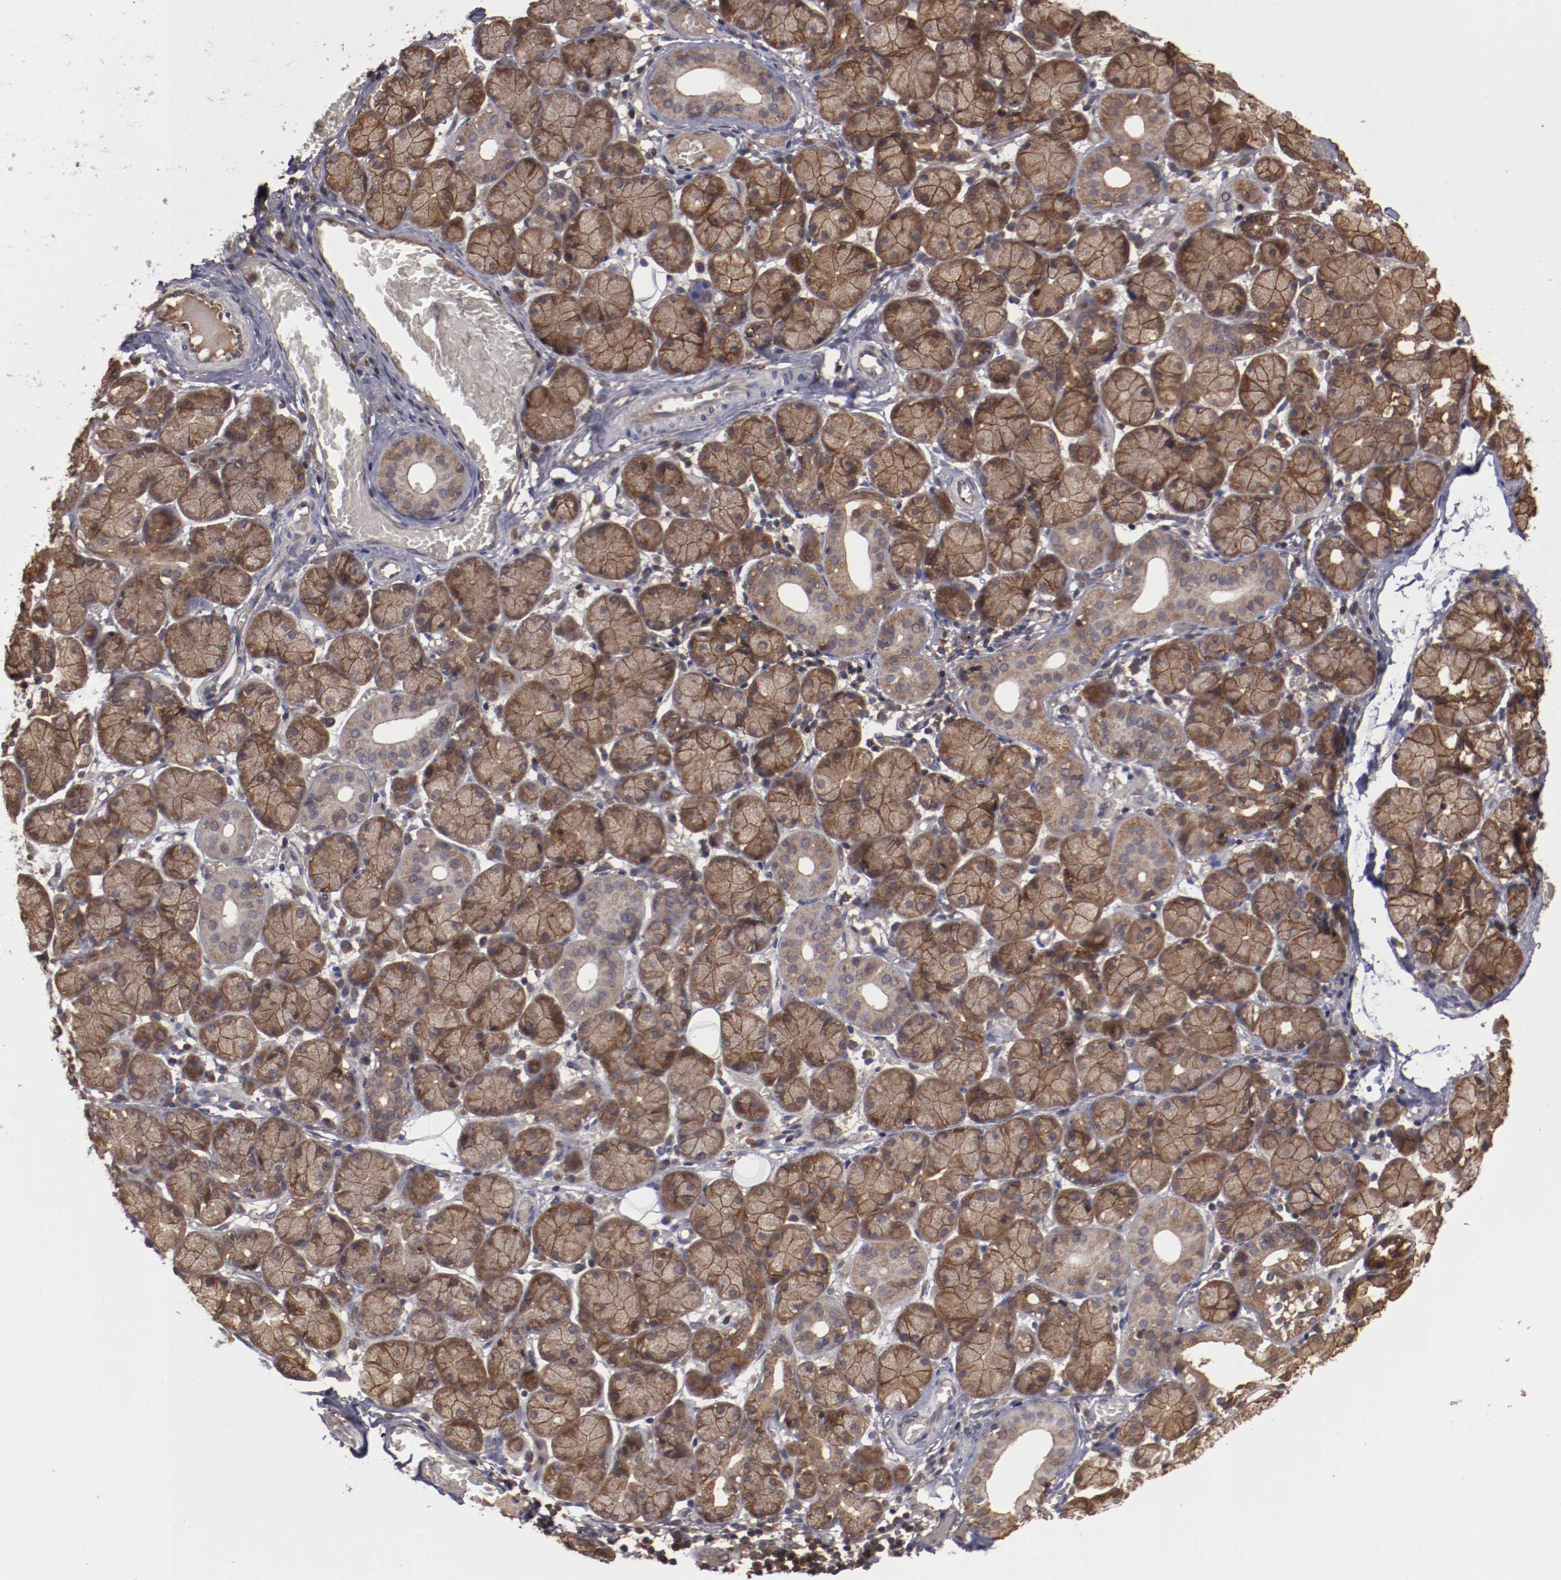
{"staining": {"intensity": "moderate", "quantity": ">75%", "location": "cytoplasmic/membranous"}, "tissue": "salivary gland", "cell_type": "Glandular cells", "image_type": "normal", "snomed": [{"axis": "morphology", "description": "Normal tissue, NOS"}, {"axis": "topography", "description": "Salivary gland"}], "caption": "This photomicrograph displays normal salivary gland stained with immunohistochemistry (IHC) to label a protein in brown. The cytoplasmic/membranous of glandular cells show moderate positivity for the protein. Nuclei are counter-stained blue.", "gene": "RPS6KA6", "patient": {"sex": "female", "age": 24}}